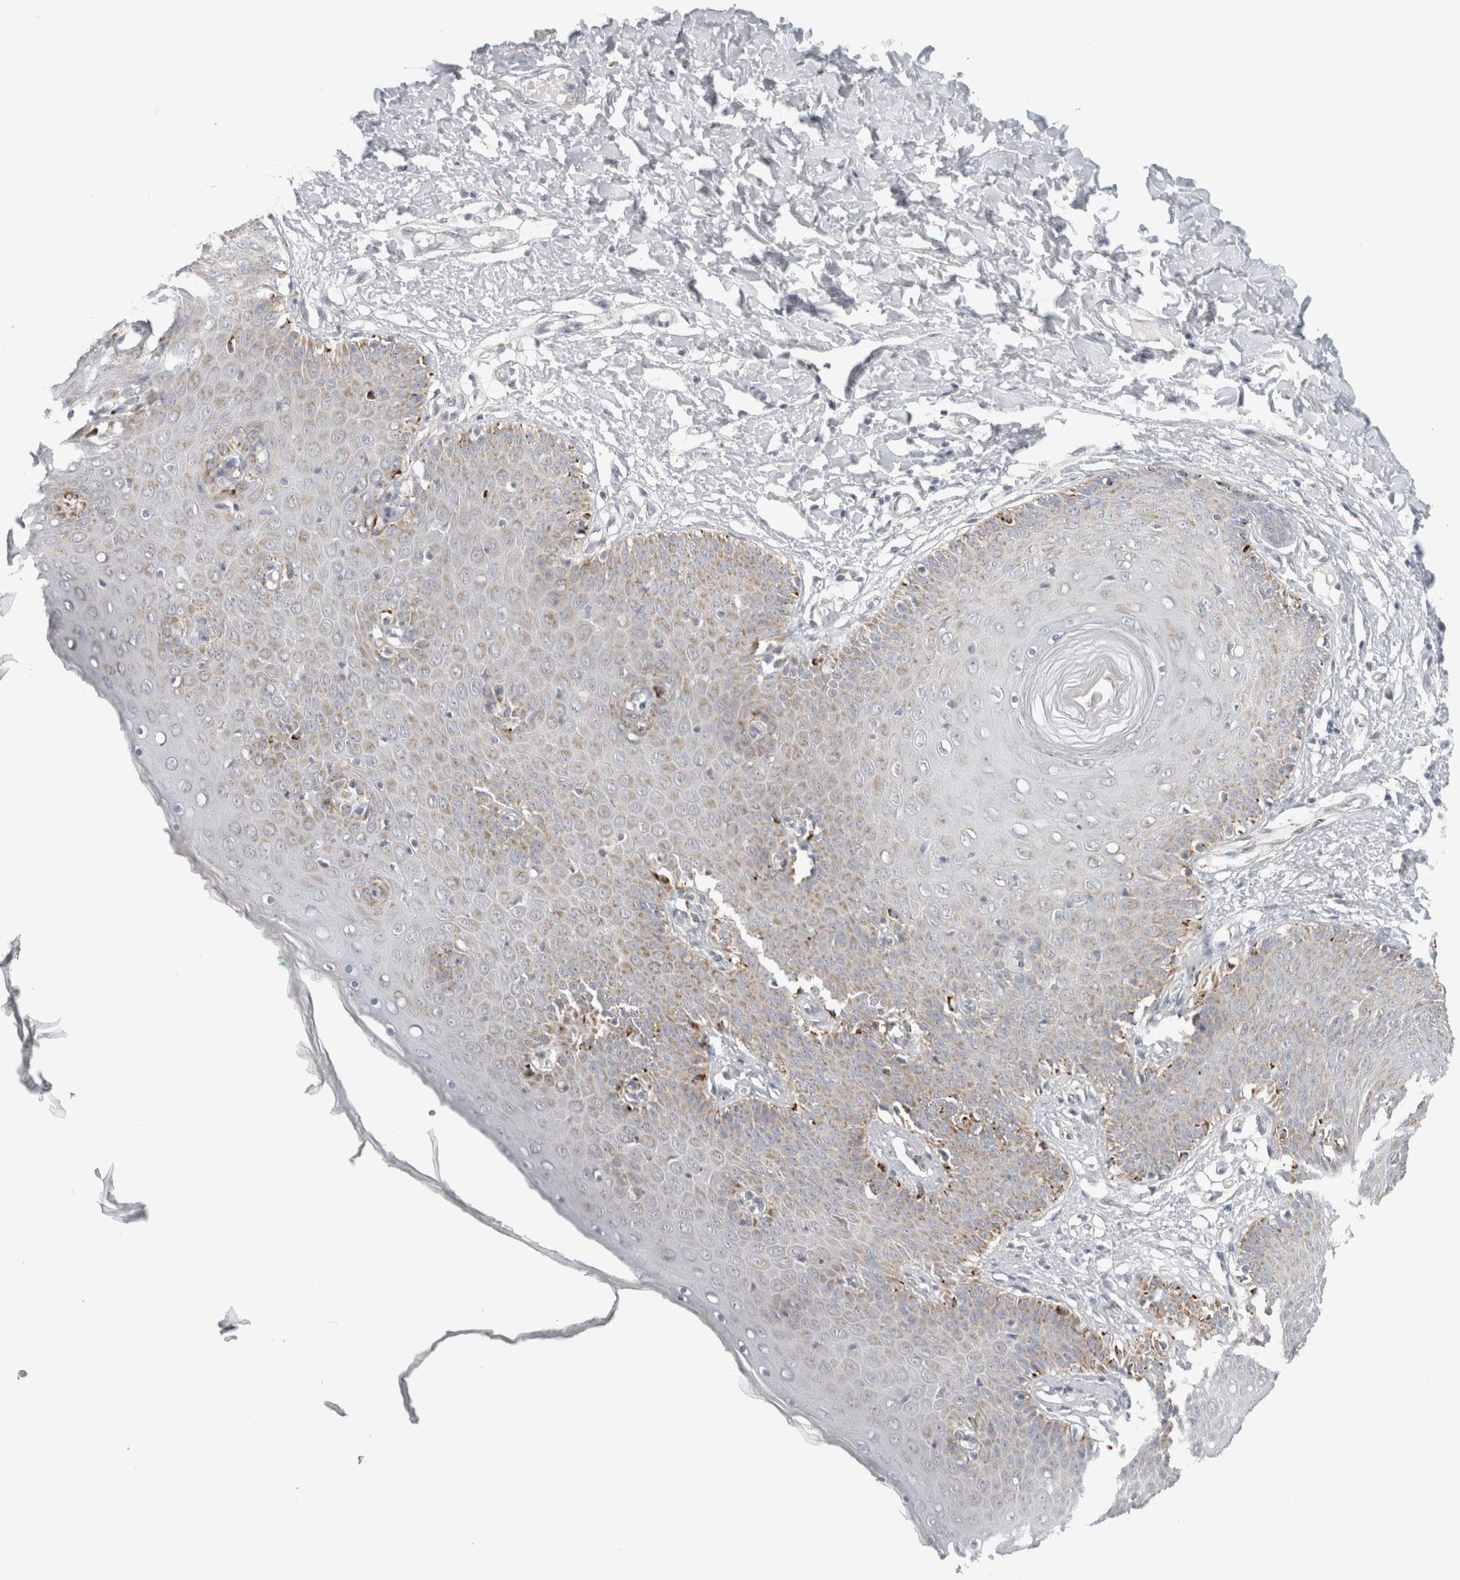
{"staining": {"intensity": "moderate", "quantity": "25%-75%", "location": "cytoplasmic/membranous"}, "tissue": "skin", "cell_type": "Epidermal cells", "image_type": "normal", "snomed": [{"axis": "morphology", "description": "Normal tissue, NOS"}, {"axis": "topography", "description": "Vulva"}], "caption": "IHC photomicrograph of benign skin stained for a protein (brown), which shows medium levels of moderate cytoplasmic/membranous staining in approximately 25%-75% of epidermal cells.", "gene": "FAHD1", "patient": {"sex": "female", "age": 66}}